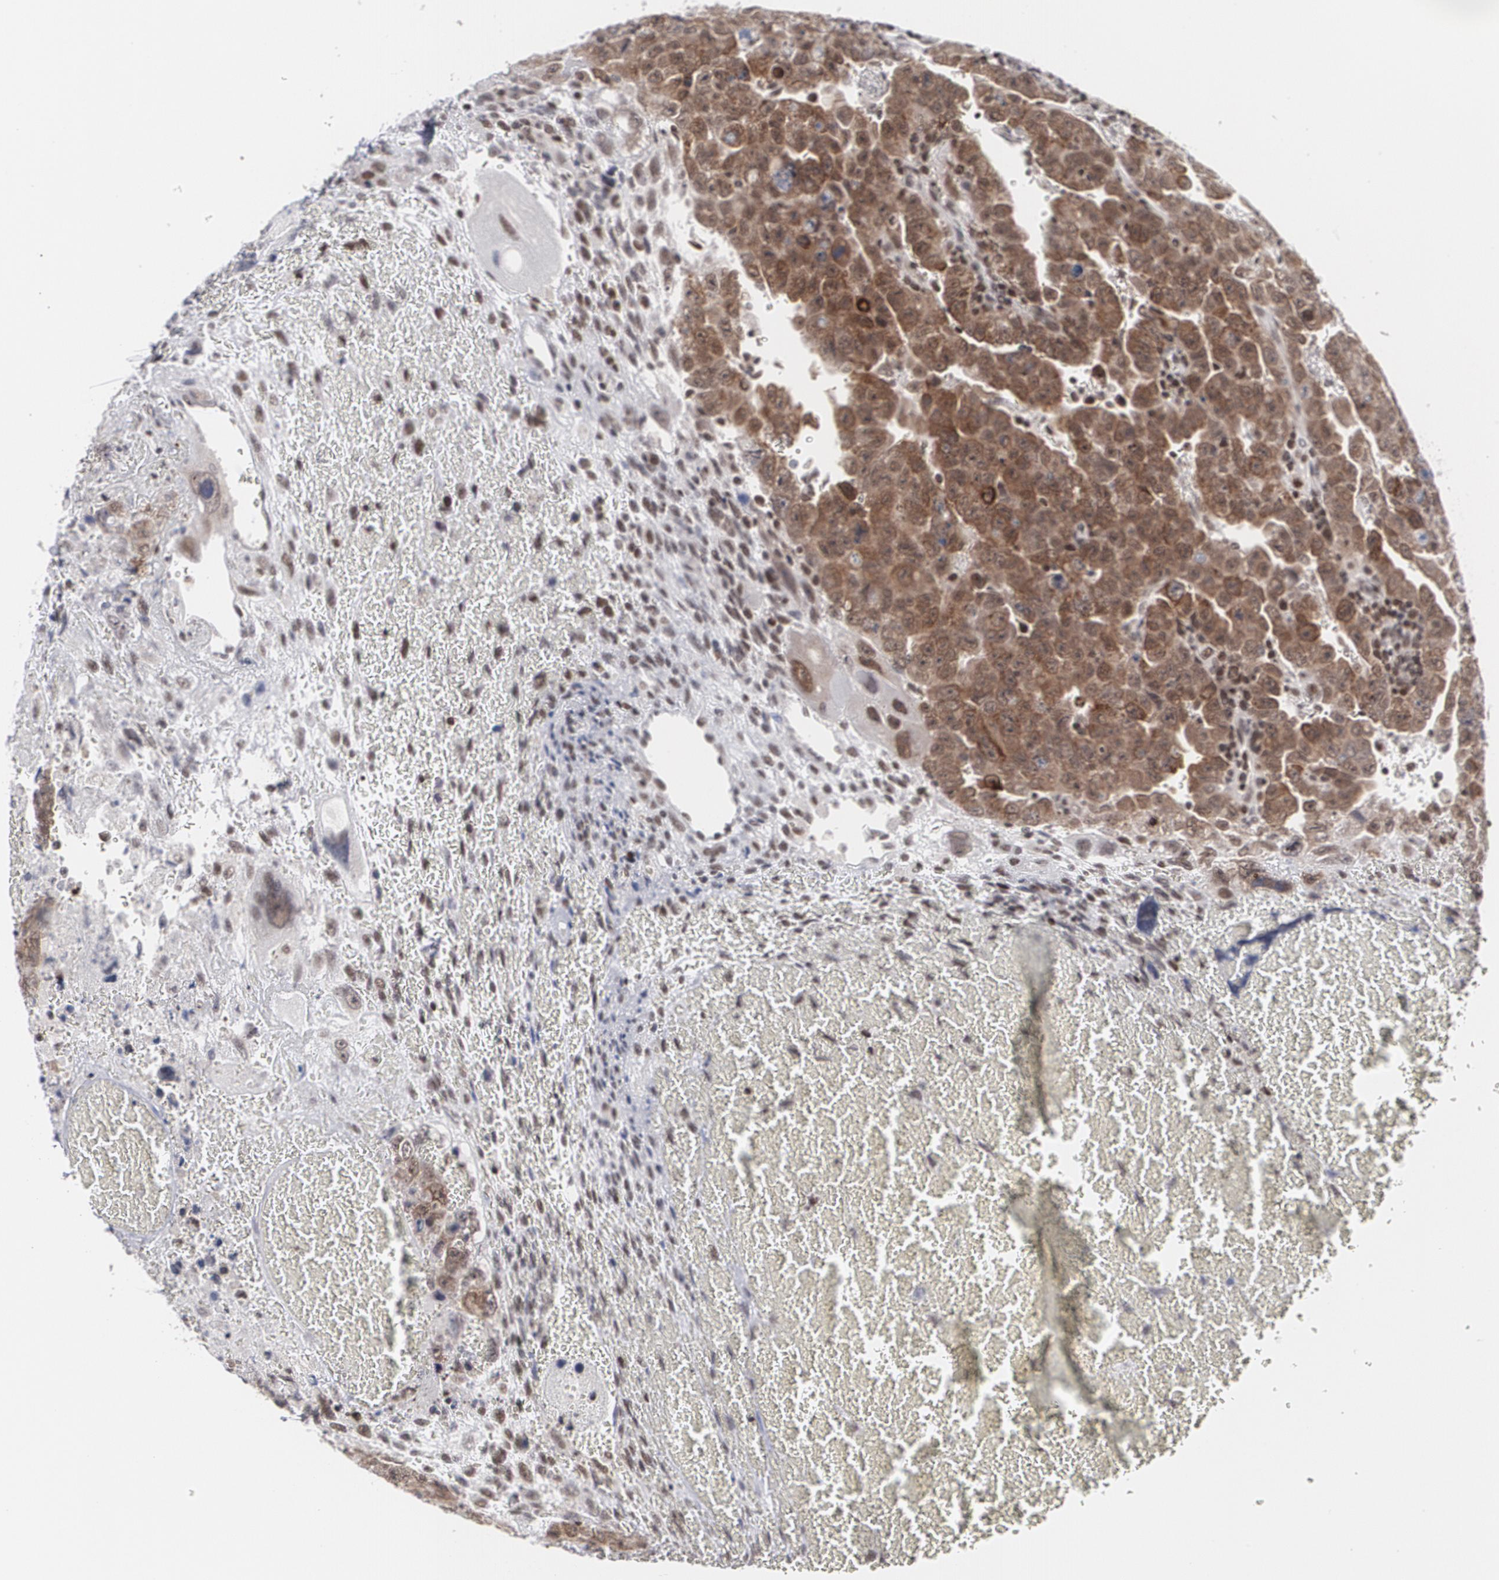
{"staining": {"intensity": "strong", "quantity": ">75%", "location": "nuclear"}, "tissue": "testis cancer", "cell_type": "Tumor cells", "image_type": "cancer", "snomed": [{"axis": "morphology", "description": "Carcinoma, Embryonal, NOS"}, {"axis": "topography", "description": "Testis"}], "caption": "Immunohistochemistry (IHC) staining of testis cancer (embryonal carcinoma), which displays high levels of strong nuclear positivity in about >75% of tumor cells indicating strong nuclear protein staining. The staining was performed using DAB (3,3'-diaminobenzidine) (brown) for protein detection and nuclei were counterstained in hematoxylin (blue).", "gene": "MCL1", "patient": {"sex": "male", "age": 28}}